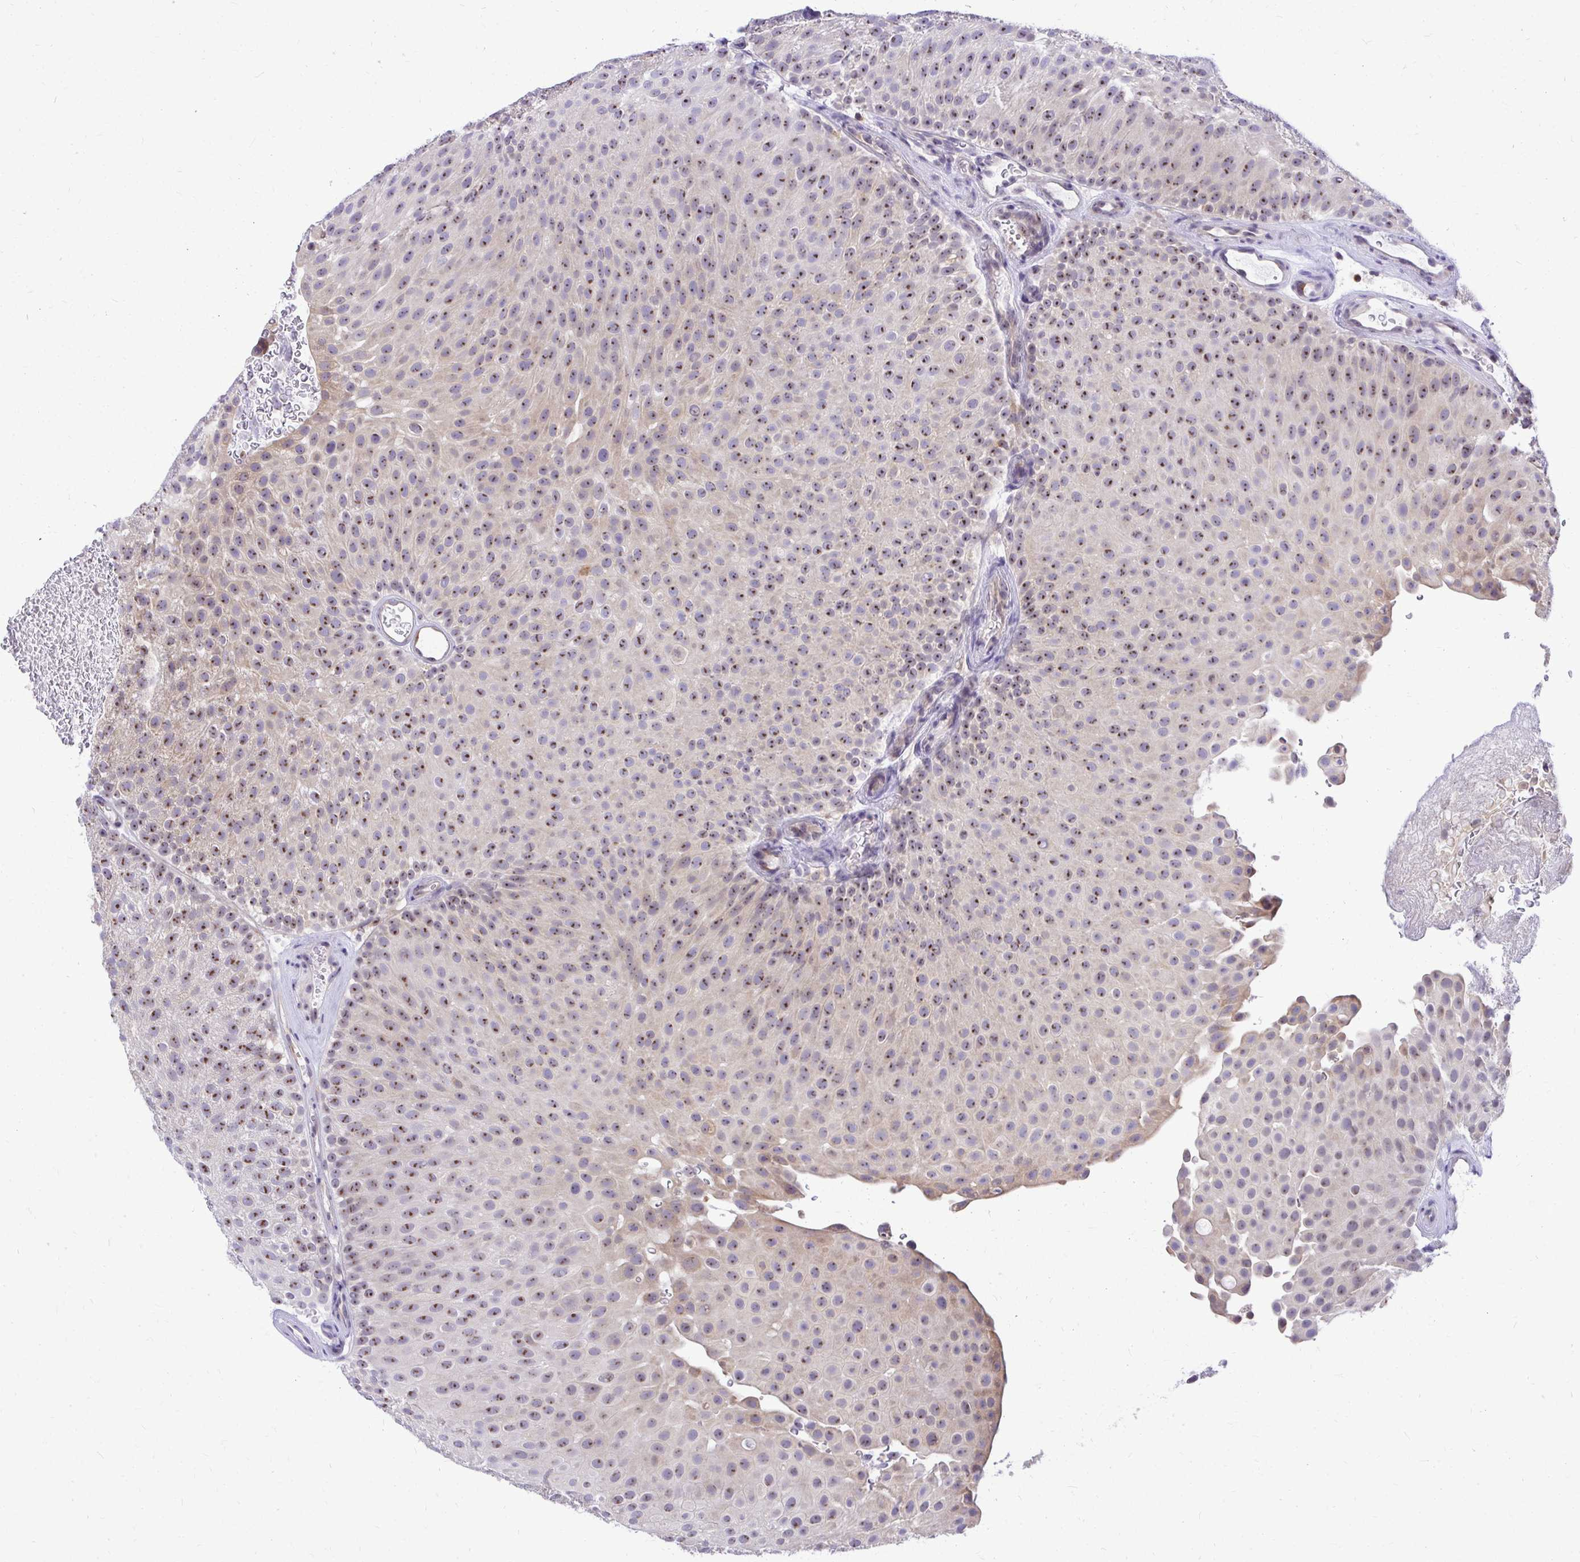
{"staining": {"intensity": "moderate", "quantity": "25%-75%", "location": "nuclear"}, "tissue": "urothelial cancer", "cell_type": "Tumor cells", "image_type": "cancer", "snomed": [{"axis": "morphology", "description": "Urothelial carcinoma, Low grade"}, {"axis": "topography", "description": "Urinary bladder"}], "caption": "Urothelial cancer stained for a protein demonstrates moderate nuclear positivity in tumor cells.", "gene": "NIFK", "patient": {"sex": "male", "age": 78}}